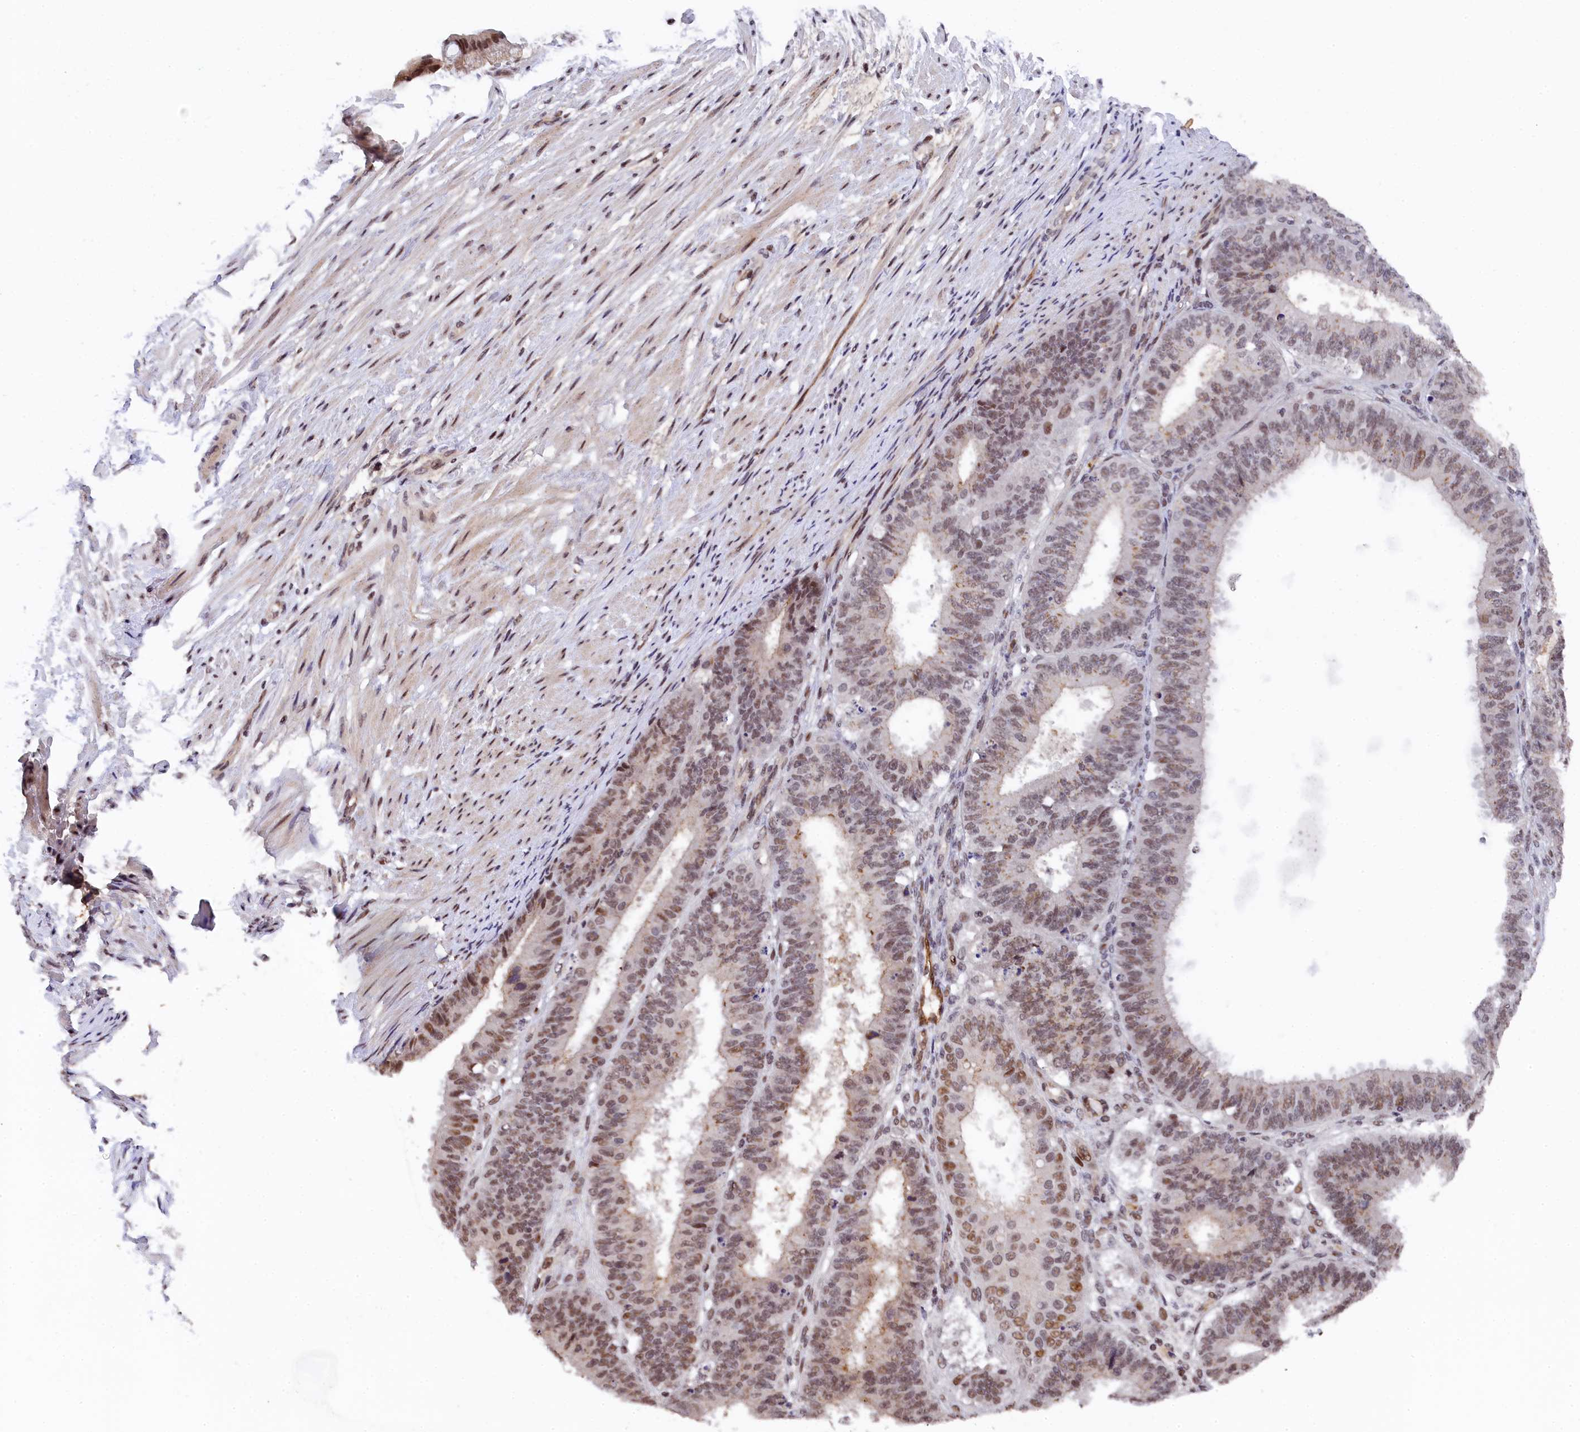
{"staining": {"intensity": "moderate", "quantity": "<25%", "location": "nuclear"}, "tissue": "ovarian cancer", "cell_type": "Tumor cells", "image_type": "cancer", "snomed": [{"axis": "morphology", "description": "Carcinoma, endometroid"}, {"axis": "topography", "description": "Appendix"}, {"axis": "topography", "description": "Ovary"}], "caption": "Ovarian cancer (endometroid carcinoma) stained for a protein demonstrates moderate nuclear positivity in tumor cells. (IHC, brightfield microscopy, high magnification).", "gene": "ADIG", "patient": {"sex": "female", "age": 42}}